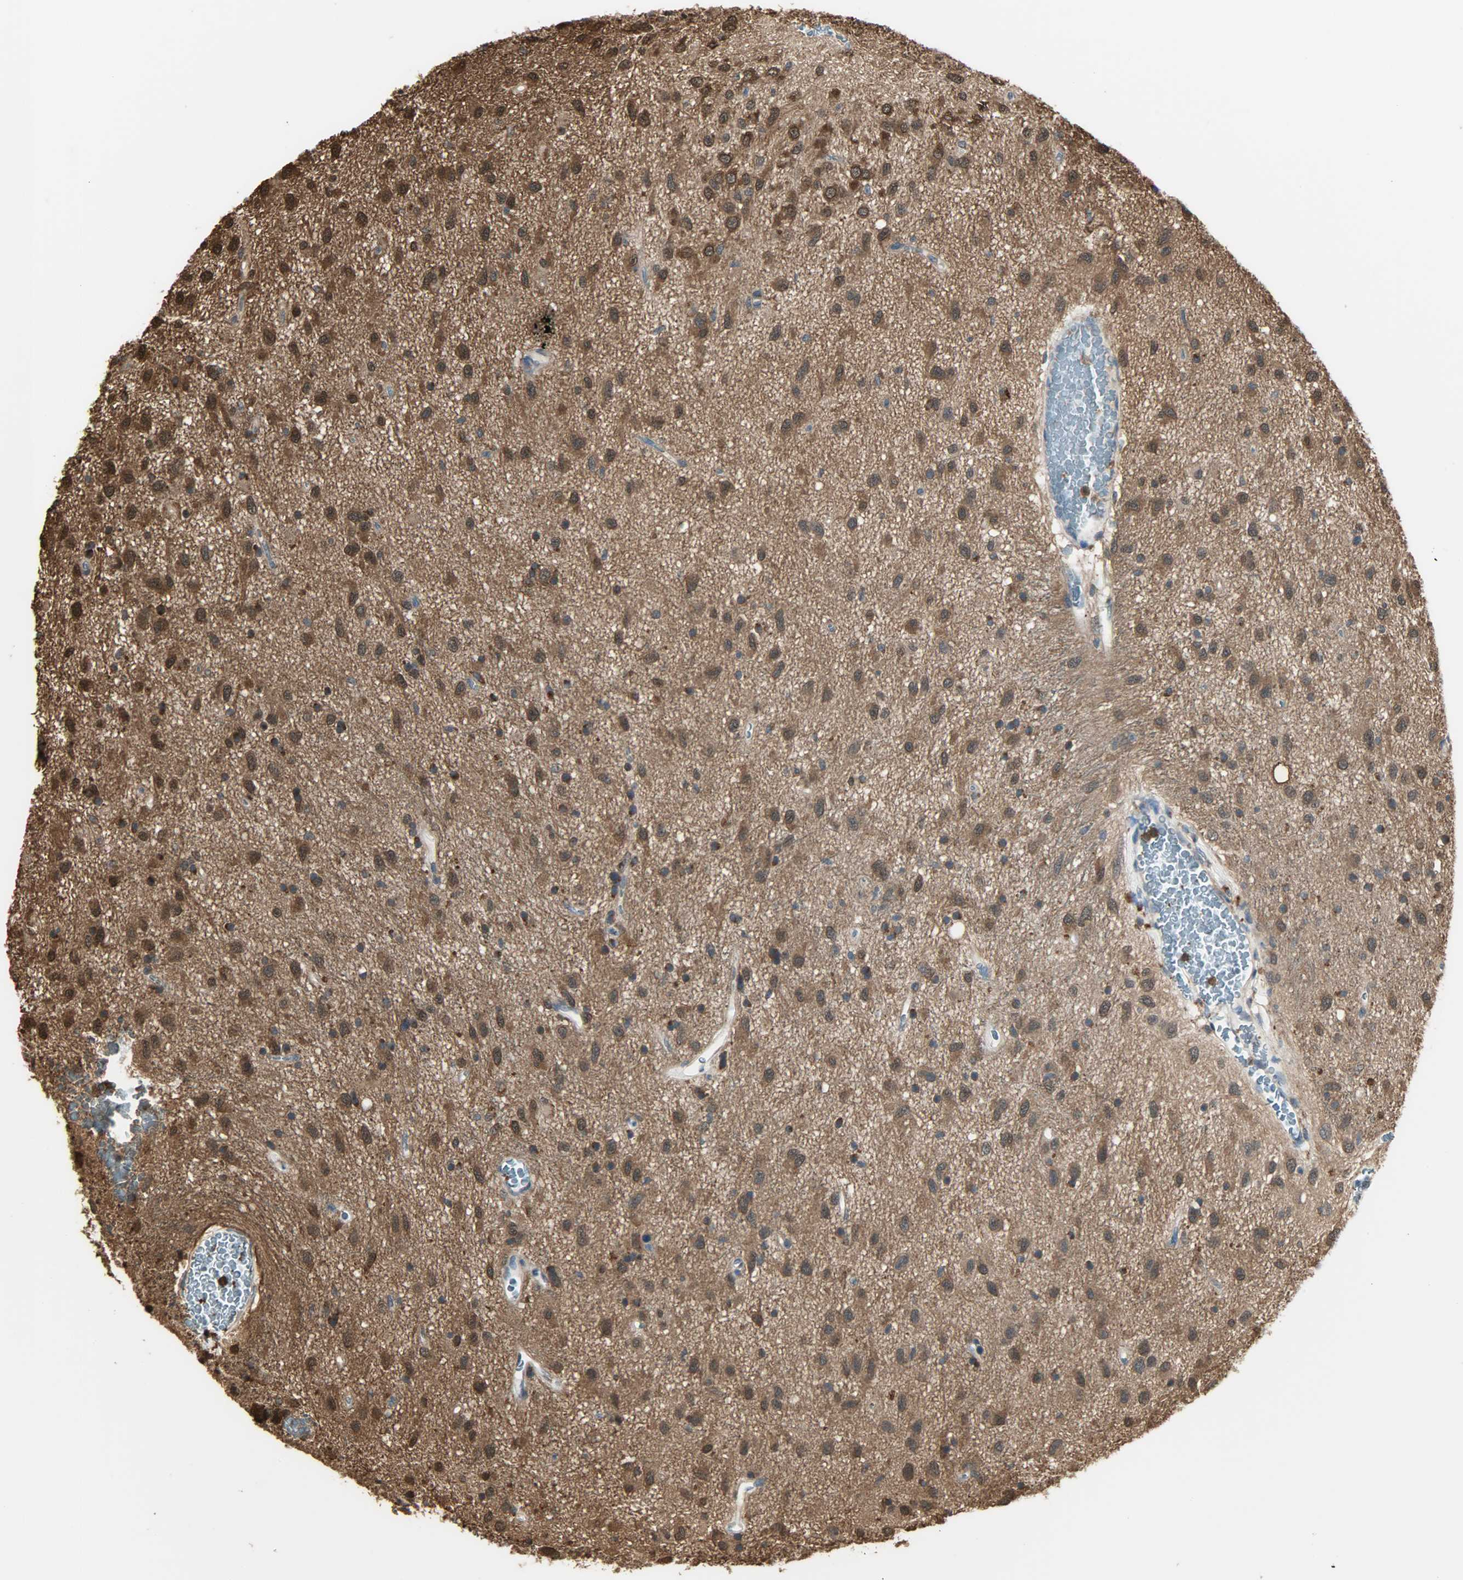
{"staining": {"intensity": "strong", "quantity": ">75%", "location": "cytoplasmic/membranous,nuclear"}, "tissue": "glioma", "cell_type": "Tumor cells", "image_type": "cancer", "snomed": [{"axis": "morphology", "description": "Glioma, malignant, Low grade"}, {"axis": "topography", "description": "Brain"}], "caption": "Immunohistochemistry of human malignant low-grade glioma exhibits high levels of strong cytoplasmic/membranous and nuclear expression in approximately >75% of tumor cells.", "gene": "YWHAZ", "patient": {"sex": "male", "age": 77}}